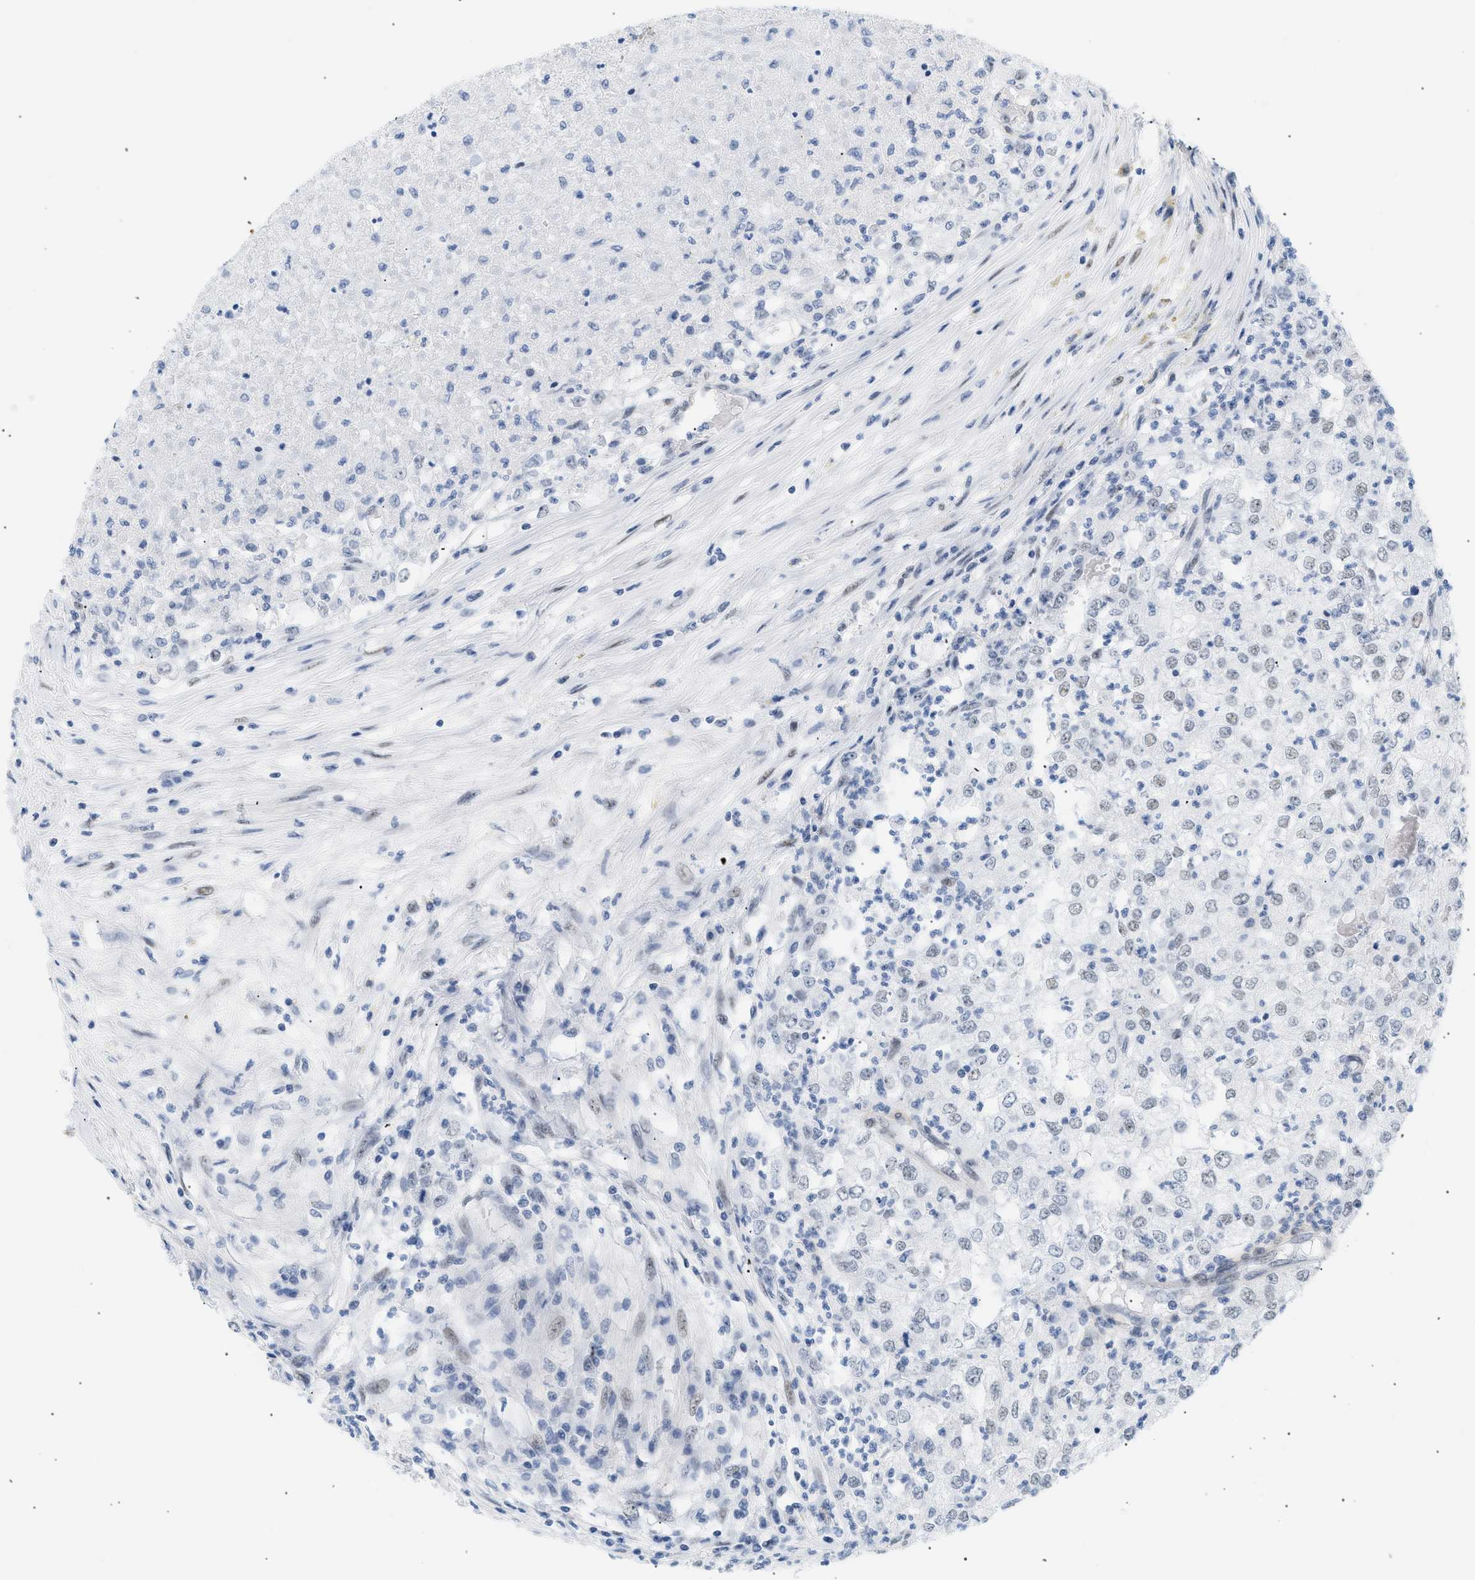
{"staining": {"intensity": "negative", "quantity": "none", "location": "none"}, "tissue": "renal cancer", "cell_type": "Tumor cells", "image_type": "cancer", "snomed": [{"axis": "morphology", "description": "Adenocarcinoma, NOS"}, {"axis": "topography", "description": "Kidney"}], "caption": "Immunohistochemistry of renal cancer displays no expression in tumor cells. Brightfield microscopy of IHC stained with DAB (3,3'-diaminobenzidine) (brown) and hematoxylin (blue), captured at high magnification.", "gene": "ELN", "patient": {"sex": "female", "age": 54}}